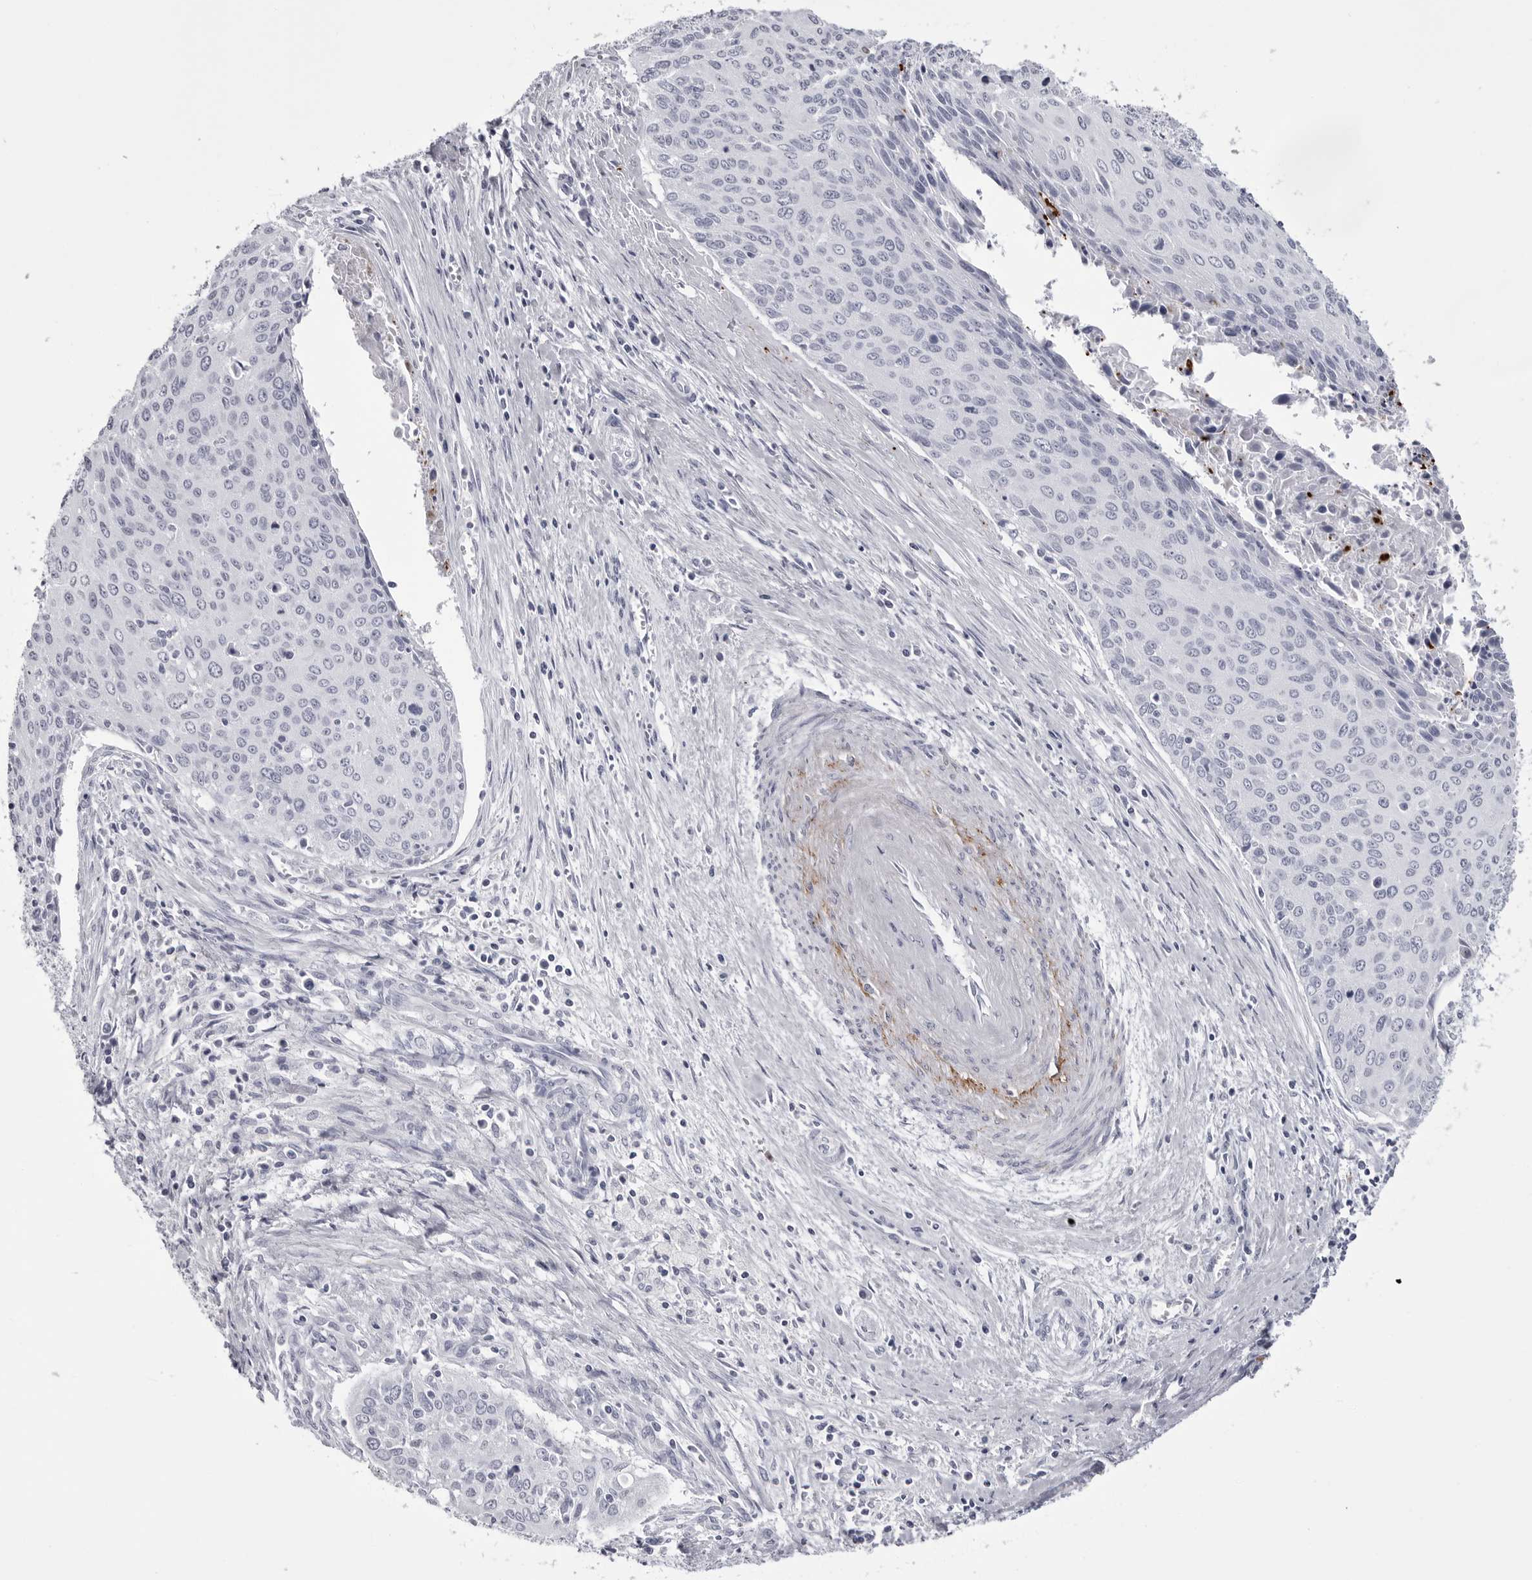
{"staining": {"intensity": "negative", "quantity": "none", "location": "none"}, "tissue": "cervical cancer", "cell_type": "Tumor cells", "image_type": "cancer", "snomed": [{"axis": "morphology", "description": "Squamous cell carcinoma, NOS"}, {"axis": "topography", "description": "Cervix"}], "caption": "Immunohistochemistry (IHC) photomicrograph of neoplastic tissue: cervical cancer (squamous cell carcinoma) stained with DAB demonstrates no significant protein staining in tumor cells.", "gene": "COL26A1", "patient": {"sex": "female", "age": 55}}